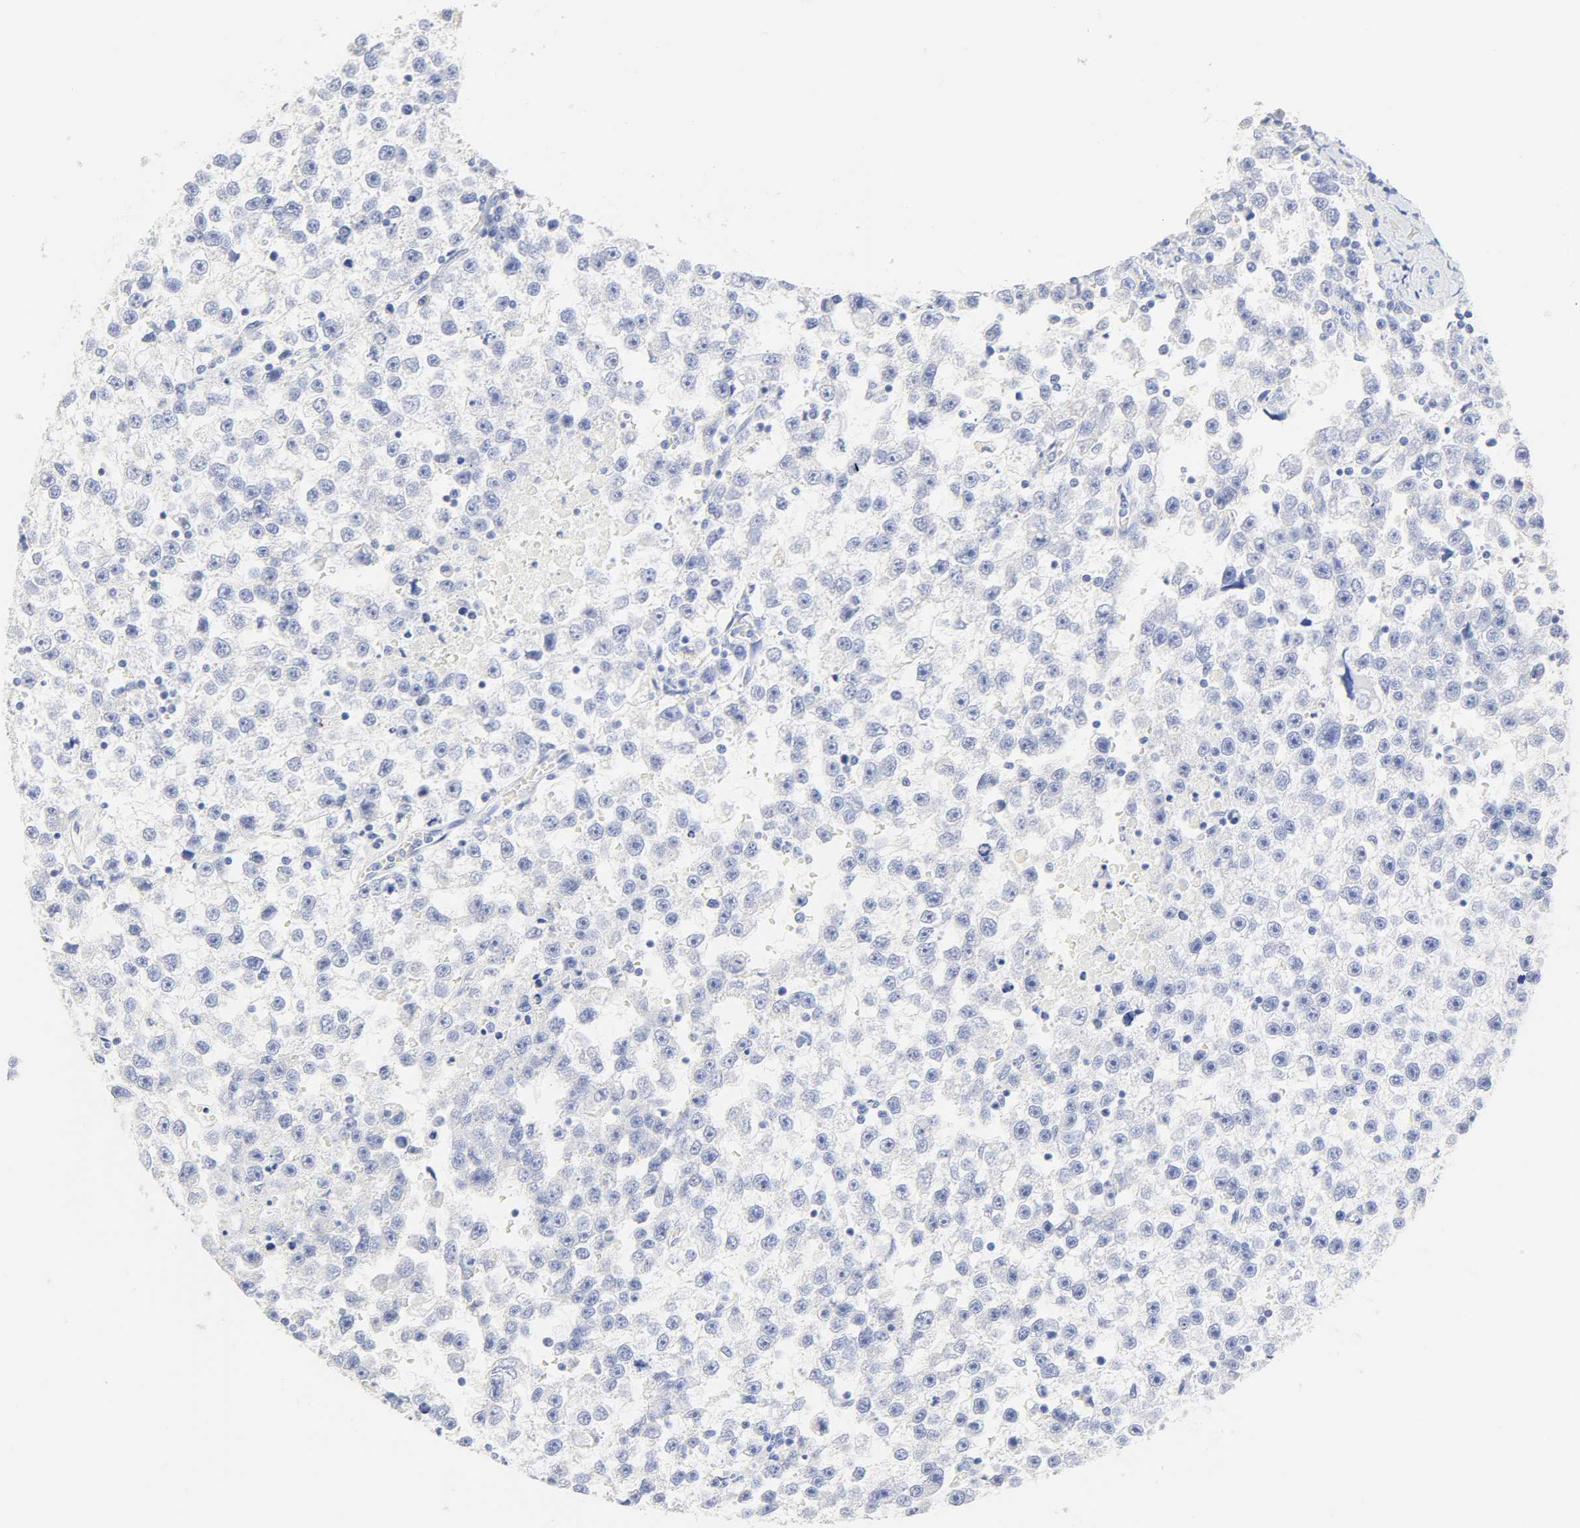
{"staining": {"intensity": "negative", "quantity": "none", "location": "none"}, "tissue": "testis cancer", "cell_type": "Tumor cells", "image_type": "cancer", "snomed": [{"axis": "morphology", "description": "Seminoma, NOS"}, {"axis": "topography", "description": "Testis"}], "caption": "Seminoma (testis) was stained to show a protein in brown. There is no significant staining in tumor cells.", "gene": "SLCO1B3", "patient": {"sex": "male", "age": 33}}